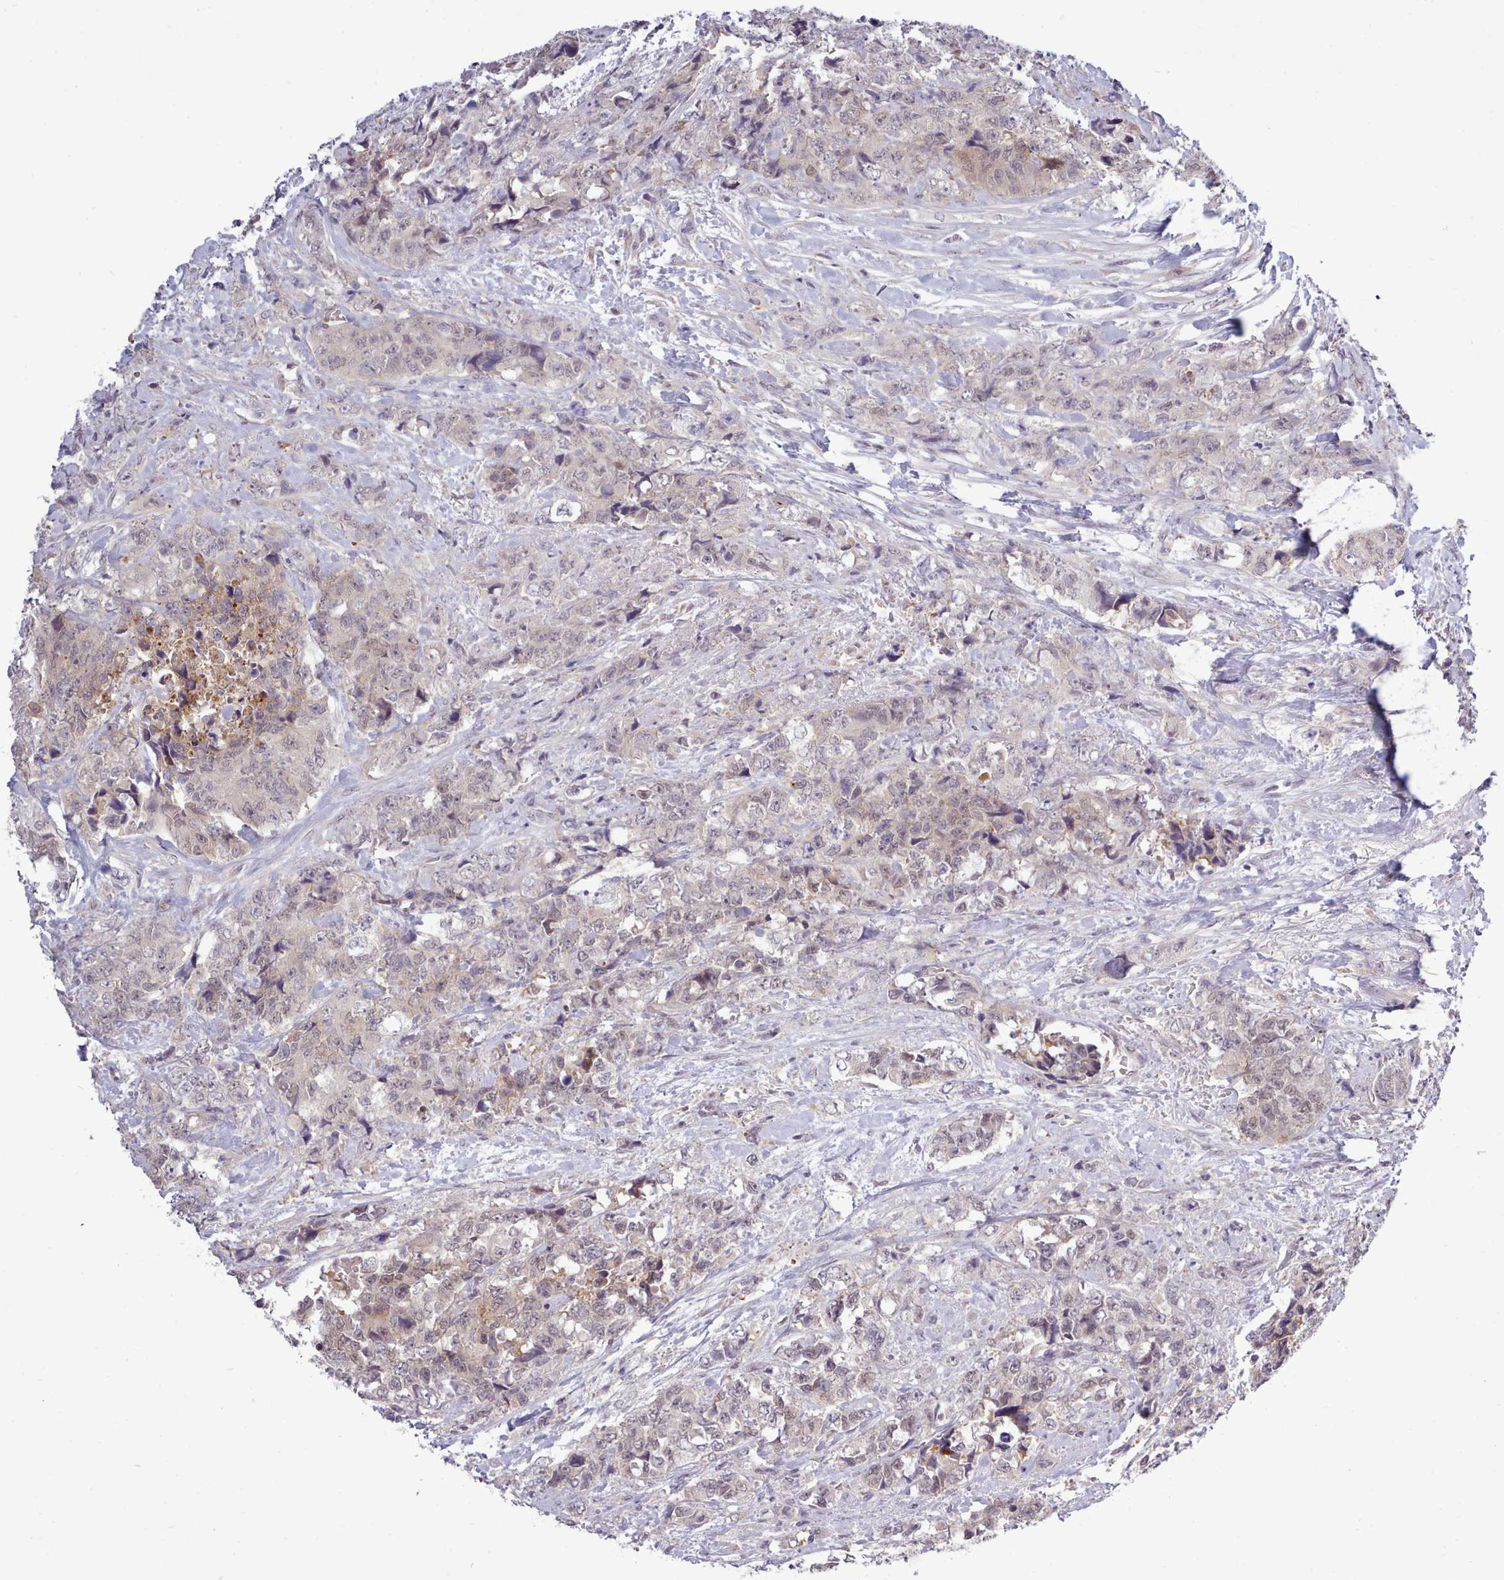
{"staining": {"intensity": "weak", "quantity": "25%-75%", "location": "cytoplasmic/membranous,nuclear"}, "tissue": "urothelial cancer", "cell_type": "Tumor cells", "image_type": "cancer", "snomed": [{"axis": "morphology", "description": "Urothelial carcinoma, High grade"}, {"axis": "topography", "description": "Urinary bladder"}], "caption": "Immunohistochemical staining of human urothelial cancer exhibits weak cytoplasmic/membranous and nuclear protein positivity in approximately 25%-75% of tumor cells.", "gene": "ARL17A", "patient": {"sex": "female", "age": 78}}